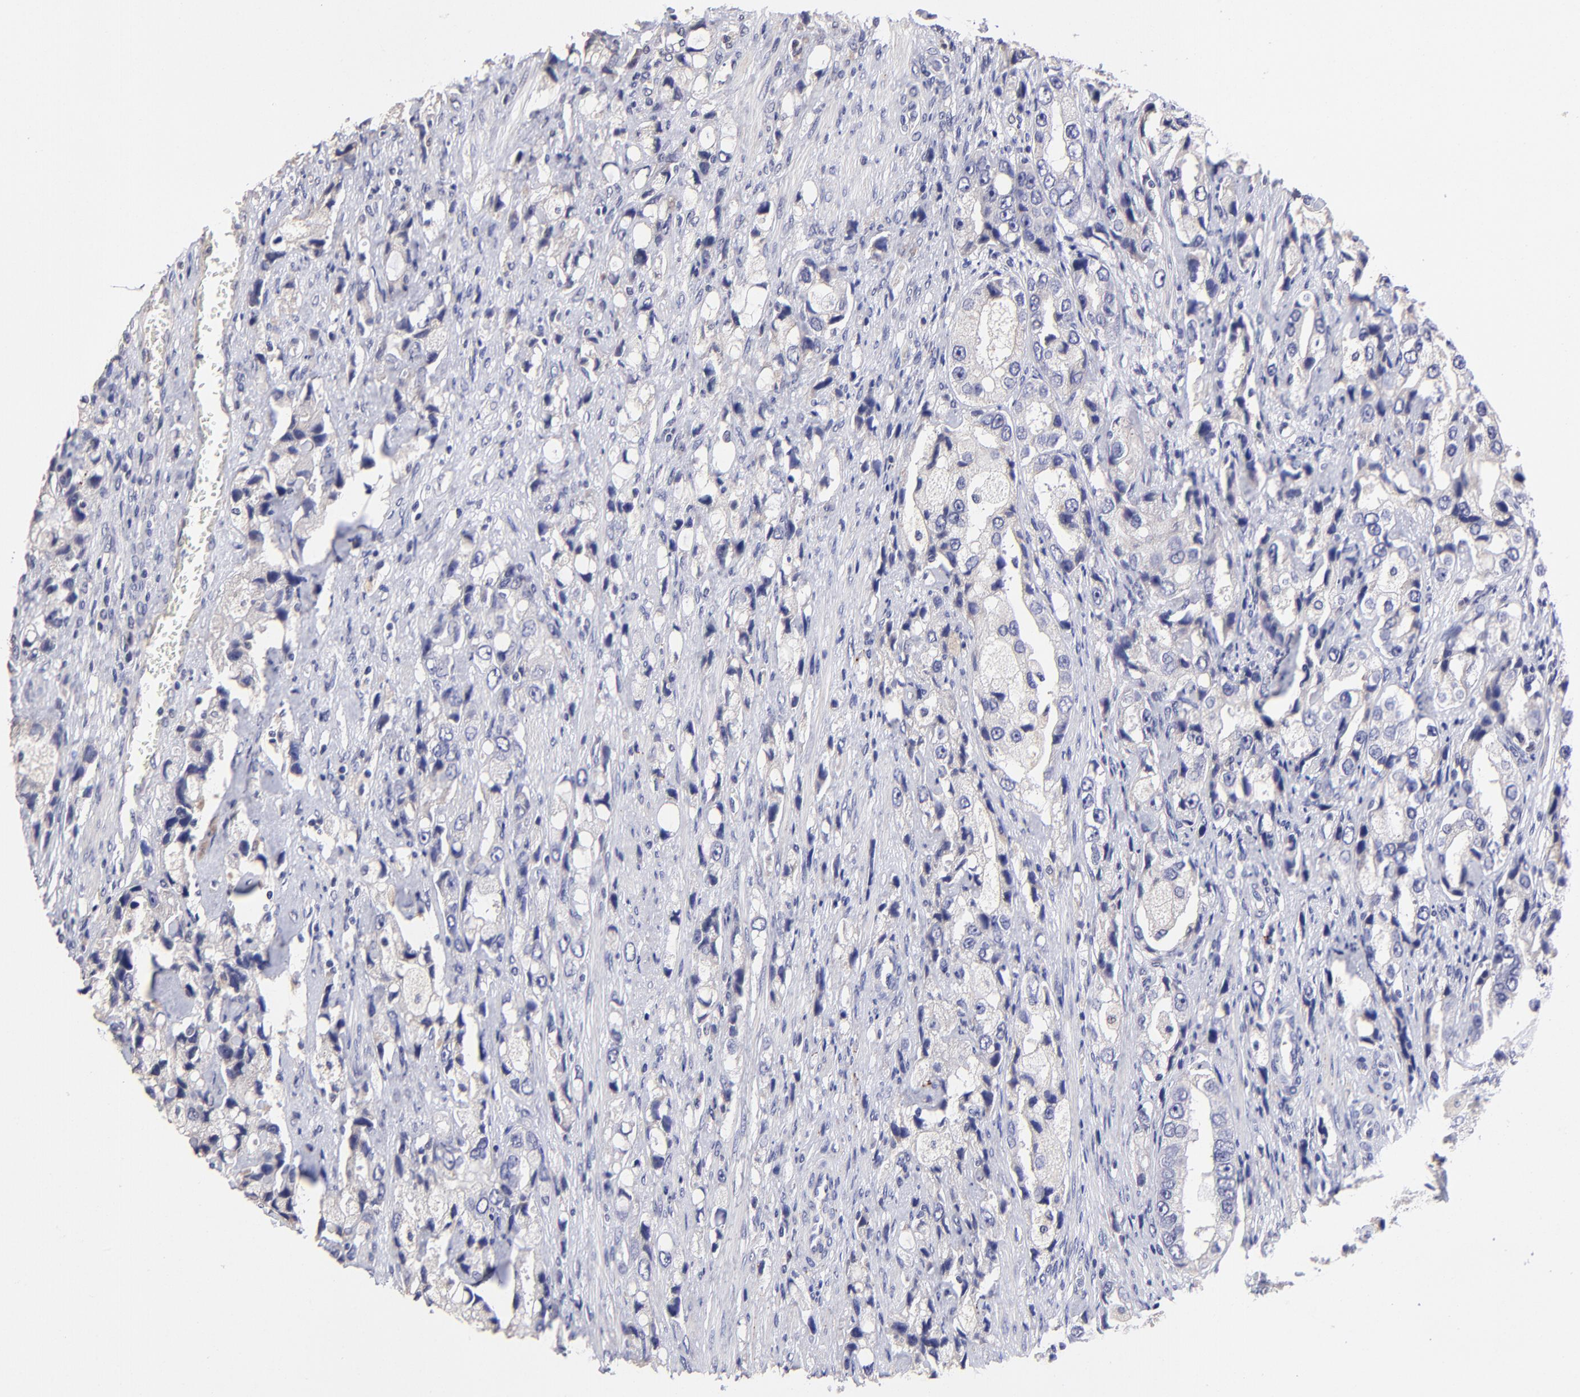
{"staining": {"intensity": "negative", "quantity": "none", "location": "none"}, "tissue": "prostate cancer", "cell_type": "Tumor cells", "image_type": "cancer", "snomed": [{"axis": "morphology", "description": "Adenocarcinoma, High grade"}, {"axis": "topography", "description": "Prostate"}], "caption": "Immunohistochemistry of human high-grade adenocarcinoma (prostate) exhibits no expression in tumor cells. (DAB immunohistochemistry (IHC) with hematoxylin counter stain).", "gene": "DNMT1", "patient": {"sex": "male", "age": 63}}